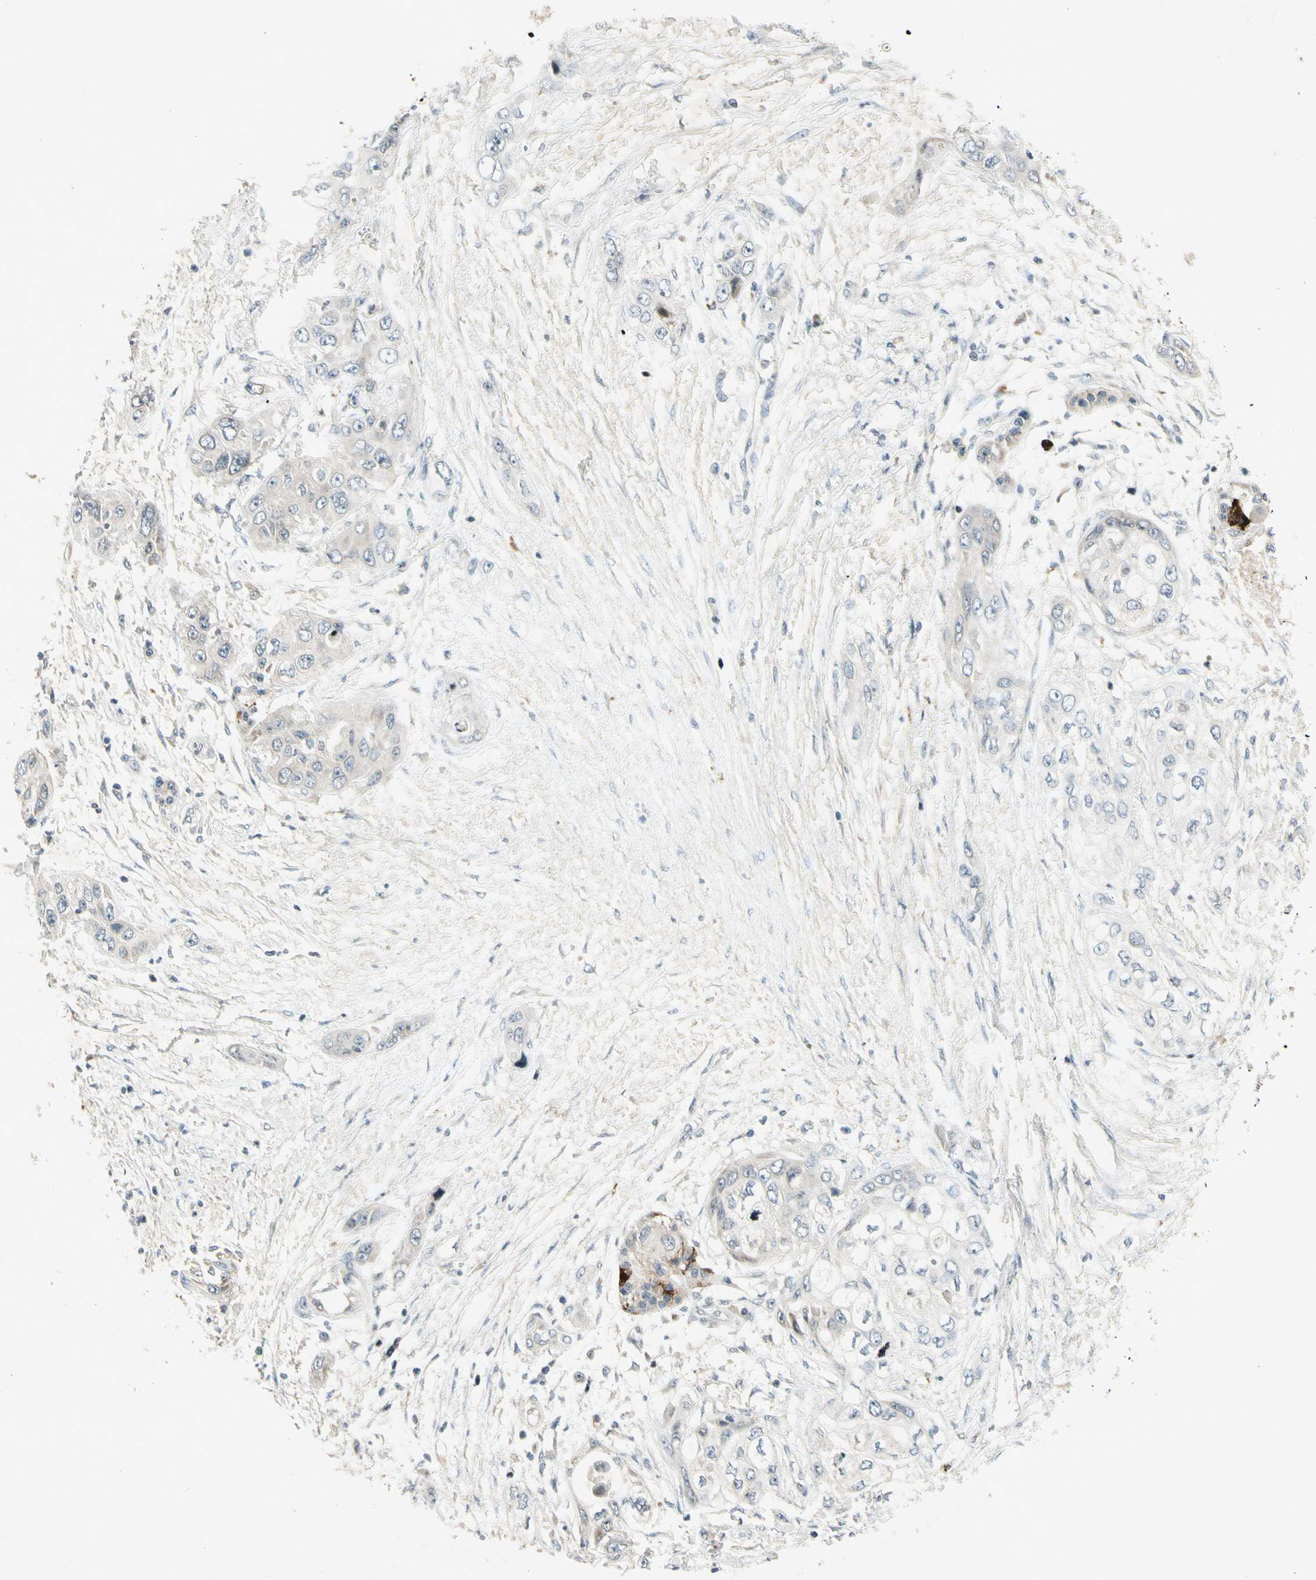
{"staining": {"intensity": "weak", "quantity": ">75%", "location": "cytoplasmic/membranous"}, "tissue": "pancreatic cancer", "cell_type": "Tumor cells", "image_type": "cancer", "snomed": [{"axis": "morphology", "description": "Adenocarcinoma, NOS"}, {"axis": "topography", "description": "Pancreas"}], "caption": "There is low levels of weak cytoplasmic/membranous expression in tumor cells of pancreatic adenocarcinoma, as demonstrated by immunohistochemical staining (brown color).", "gene": "ETF1", "patient": {"sex": "female", "age": 70}}